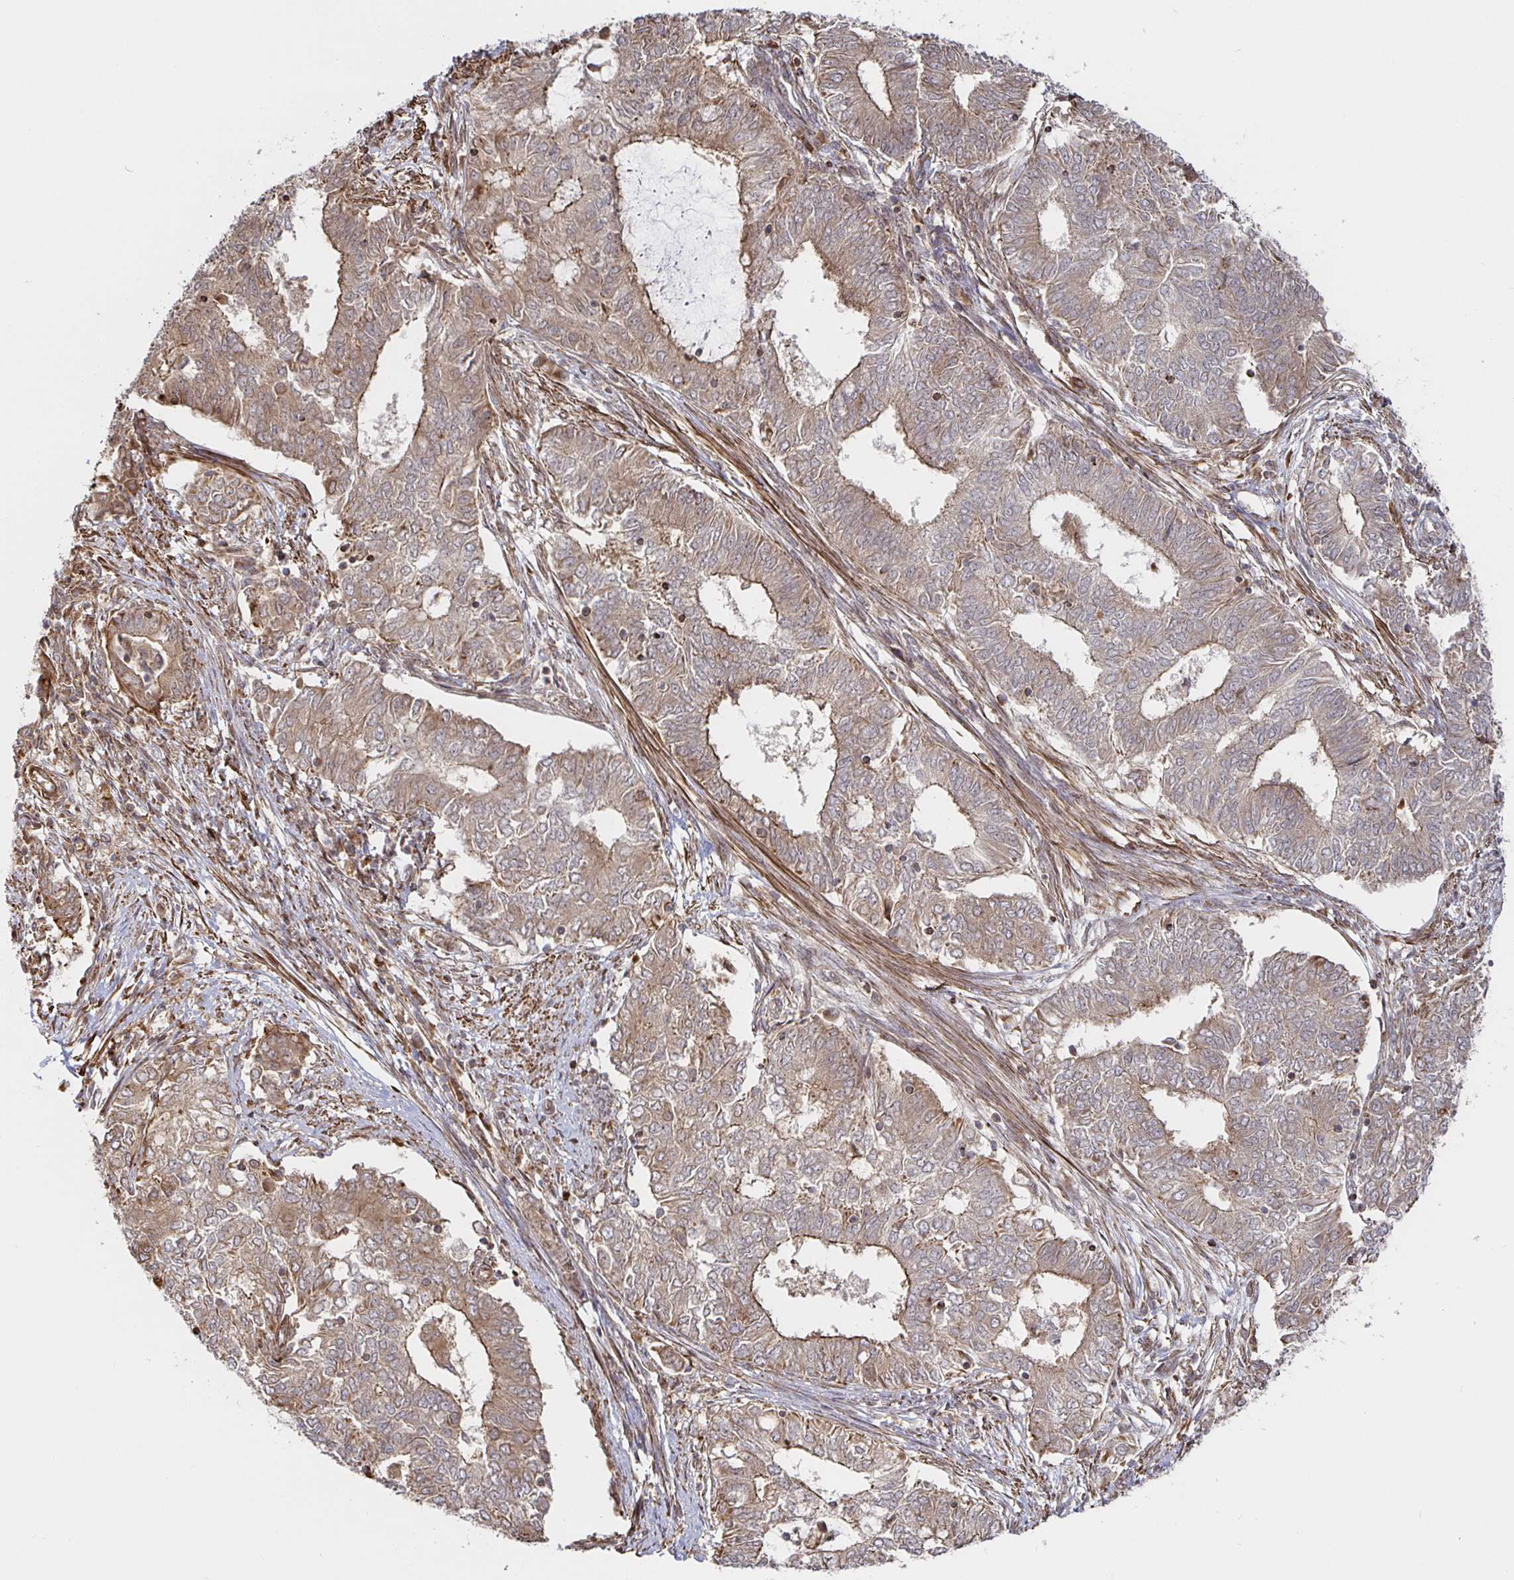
{"staining": {"intensity": "weak", "quantity": ">75%", "location": "cytoplasmic/membranous"}, "tissue": "endometrial cancer", "cell_type": "Tumor cells", "image_type": "cancer", "snomed": [{"axis": "morphology", "description": "Adenocarcinoma, NOS"}, {"axis": "topography", "description": "Endometrium"}], "caption": "Approximately >75% of tumor cells in adenocarcinoma (endometrial) display weak cytoplasmic/membranous protein staining as visualized by brown immunohistochemical staining.", "gene": "STRAP", "patient": {"sex": "female", "age": 62}}